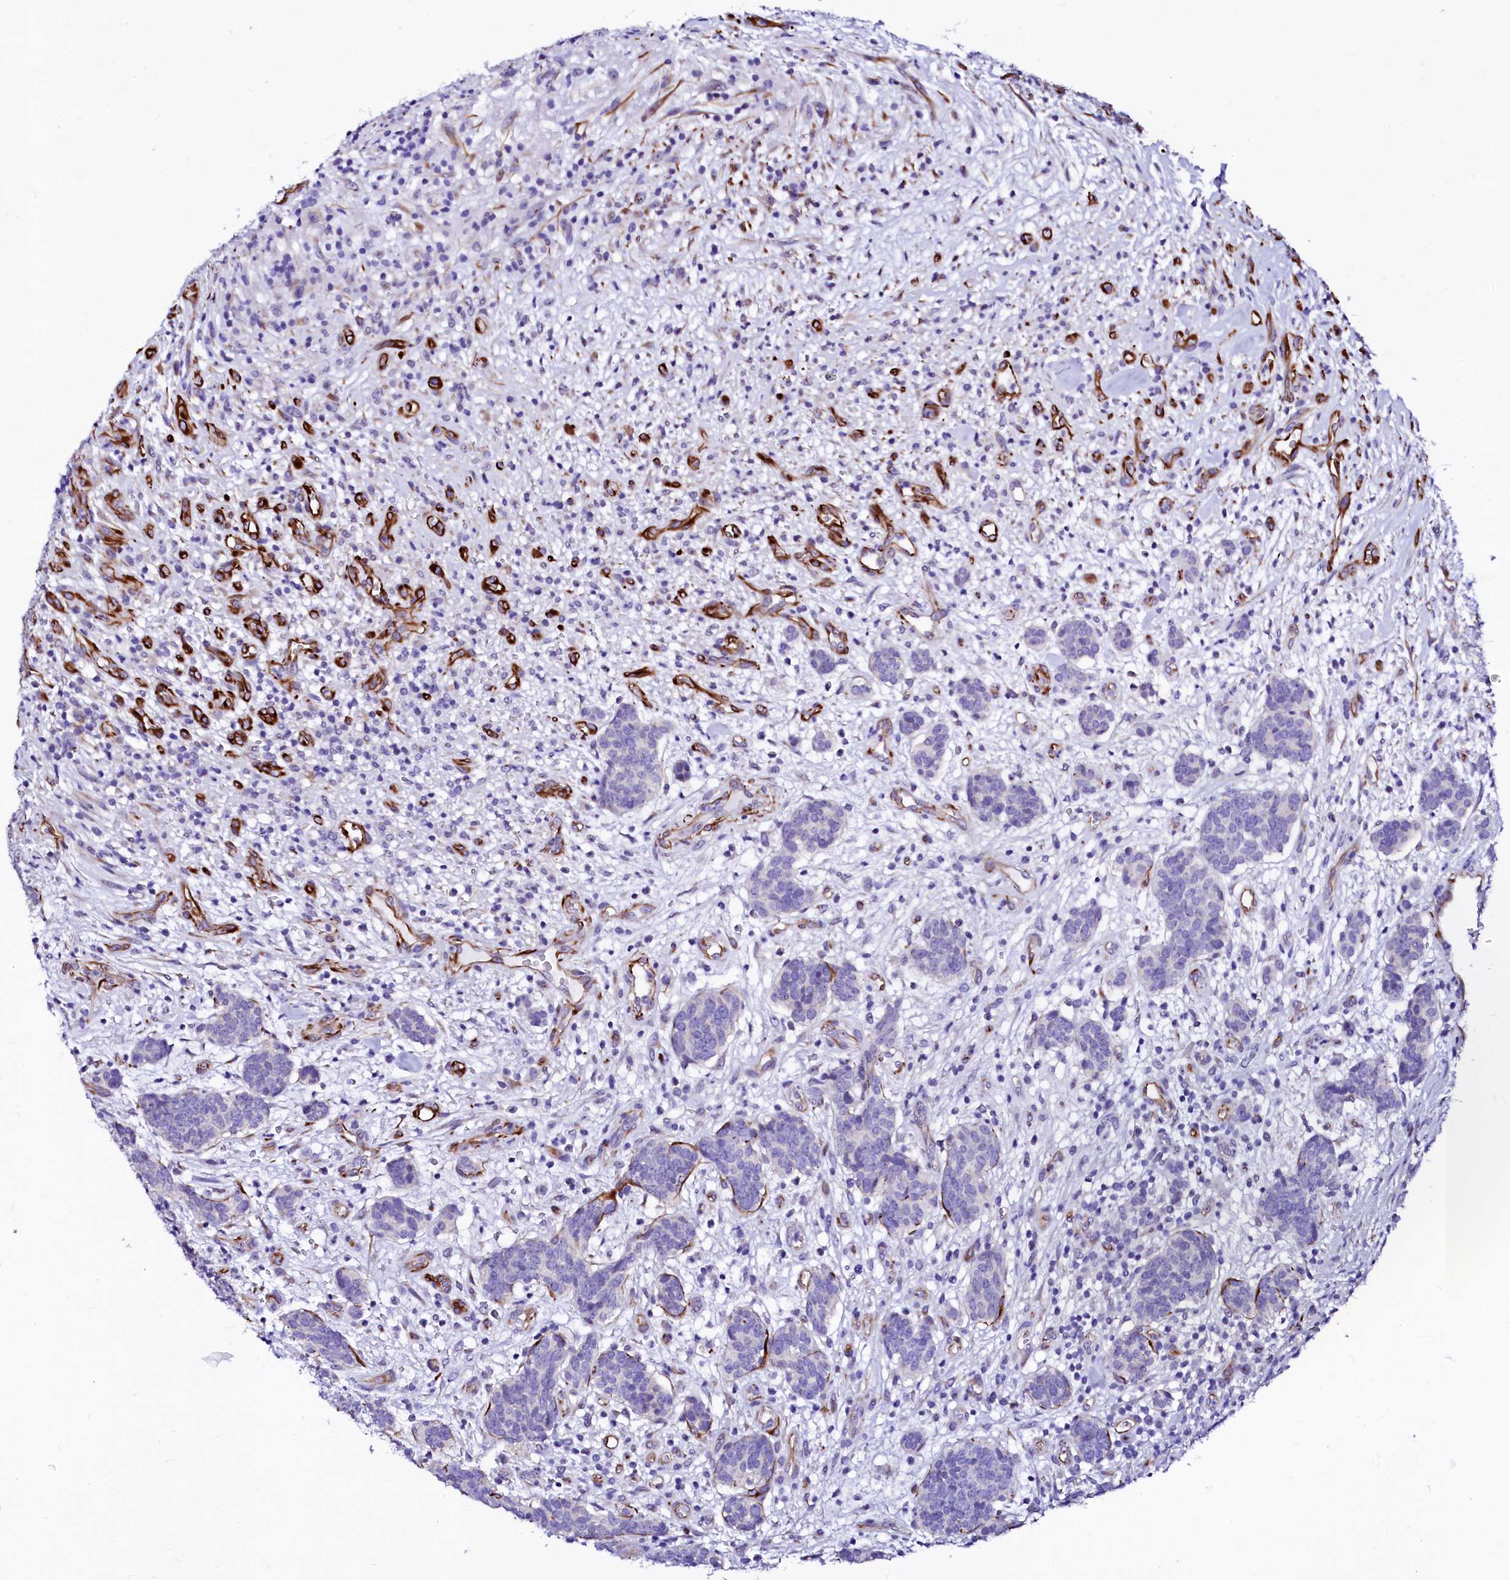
{"staining": {"intensity": "negative", "quantity": "none", "location": "none"}, "tissue": "carcinoid", "cell_type": "Tumor cells", "image_type": "cancer", "snomed": [{"axis": "morphology", "description": "Carcinoid, malignant, NOS"}, {"axis": "topography", "description": "Lung"}], "caption": "Immunohistochemical staining of carcinoid (malignant) reveals no significant staining in tumor cells.", "gene": "SFR1", "patient": {"sex": "female", "age": 46}}